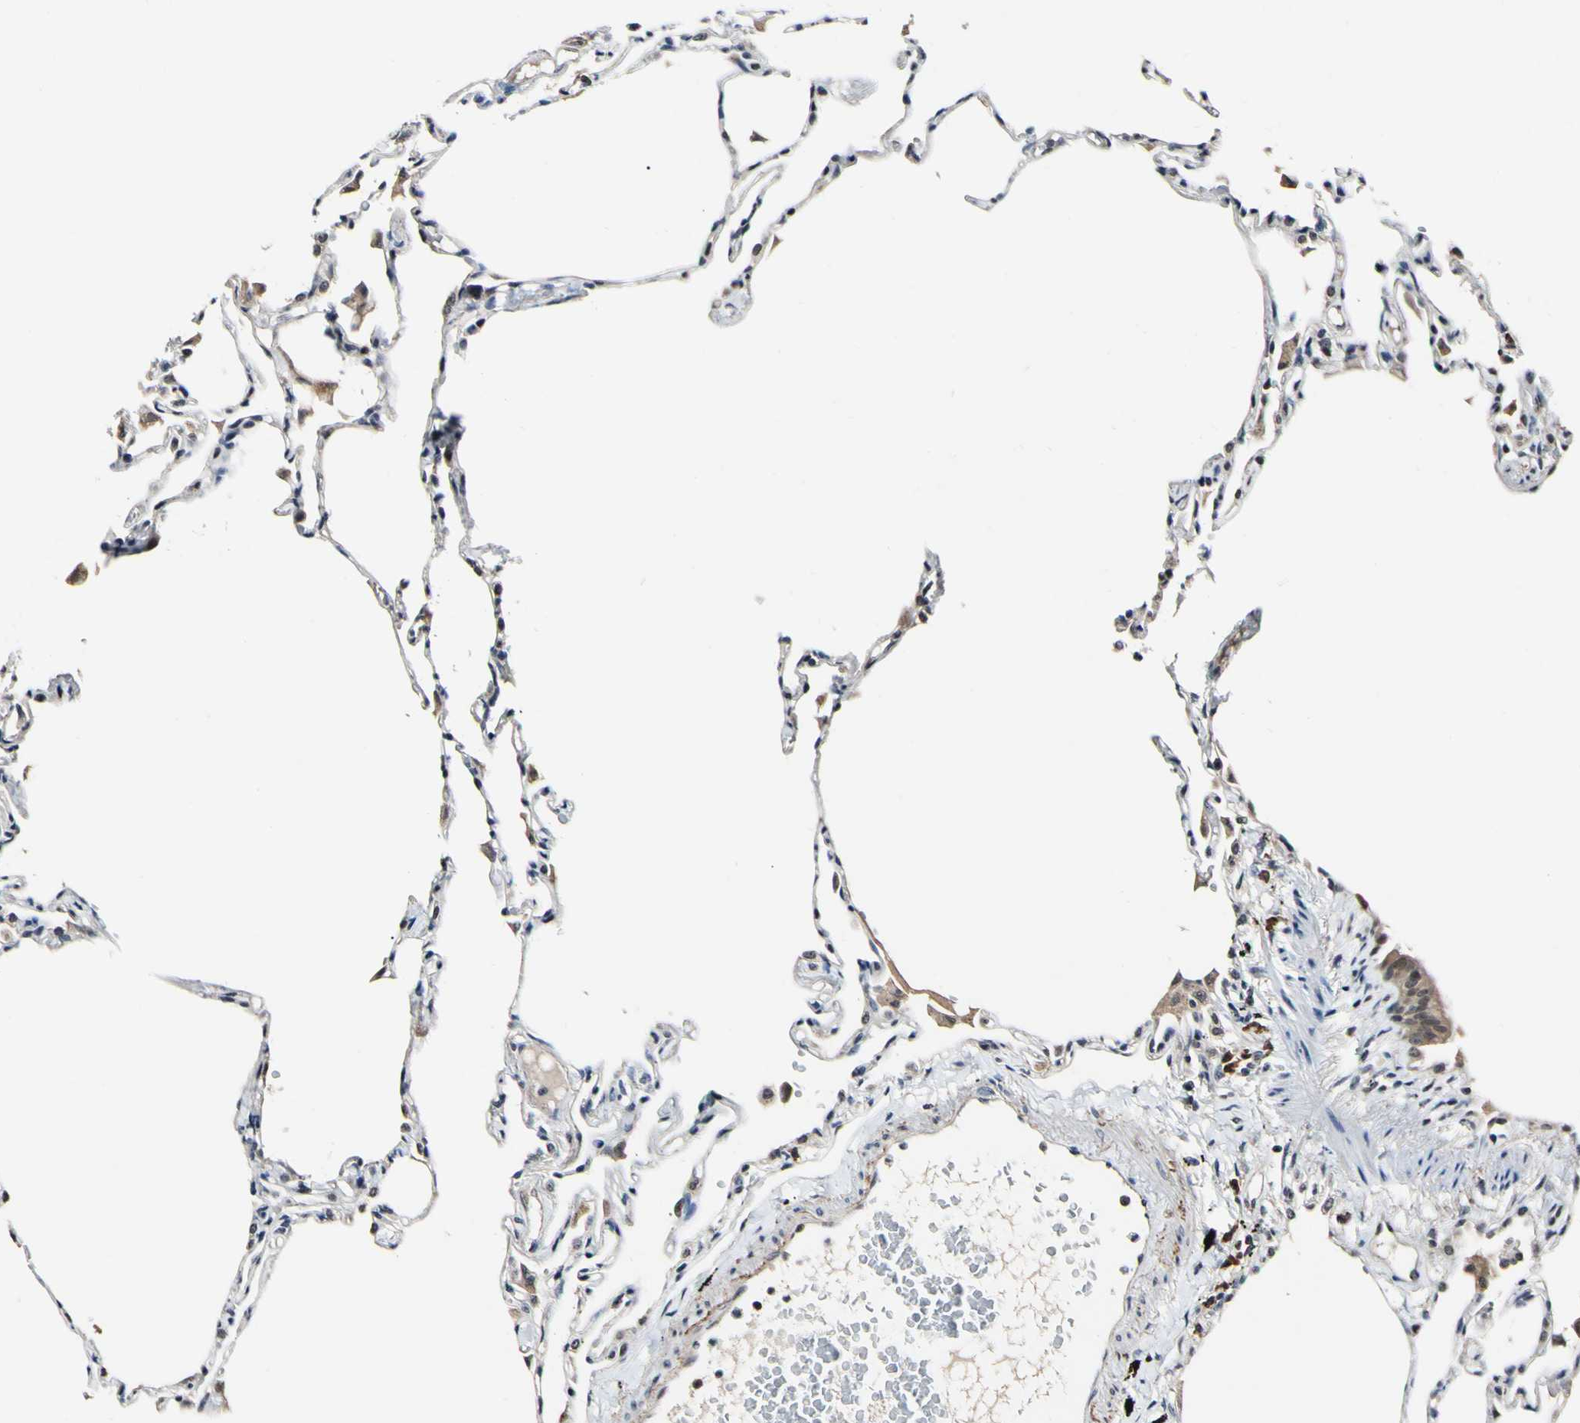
{"staining": {"intensity": "negative", "quantity": "none", "location": "none"}, "tissue": "lung", "cell_type": "Alveolar cells", "image_type": "normal", "snomed": [{"axis": "morphology", "description": "Normal tissue, NOS"}, {"axis": "topography", "description": "Lung"}], "caption": "Immunohistochemistry of normal human lung reveals no positivity in alveolar cells.", "gene": "PSMD10", "patient": {"sex": "female", "age": 49}}